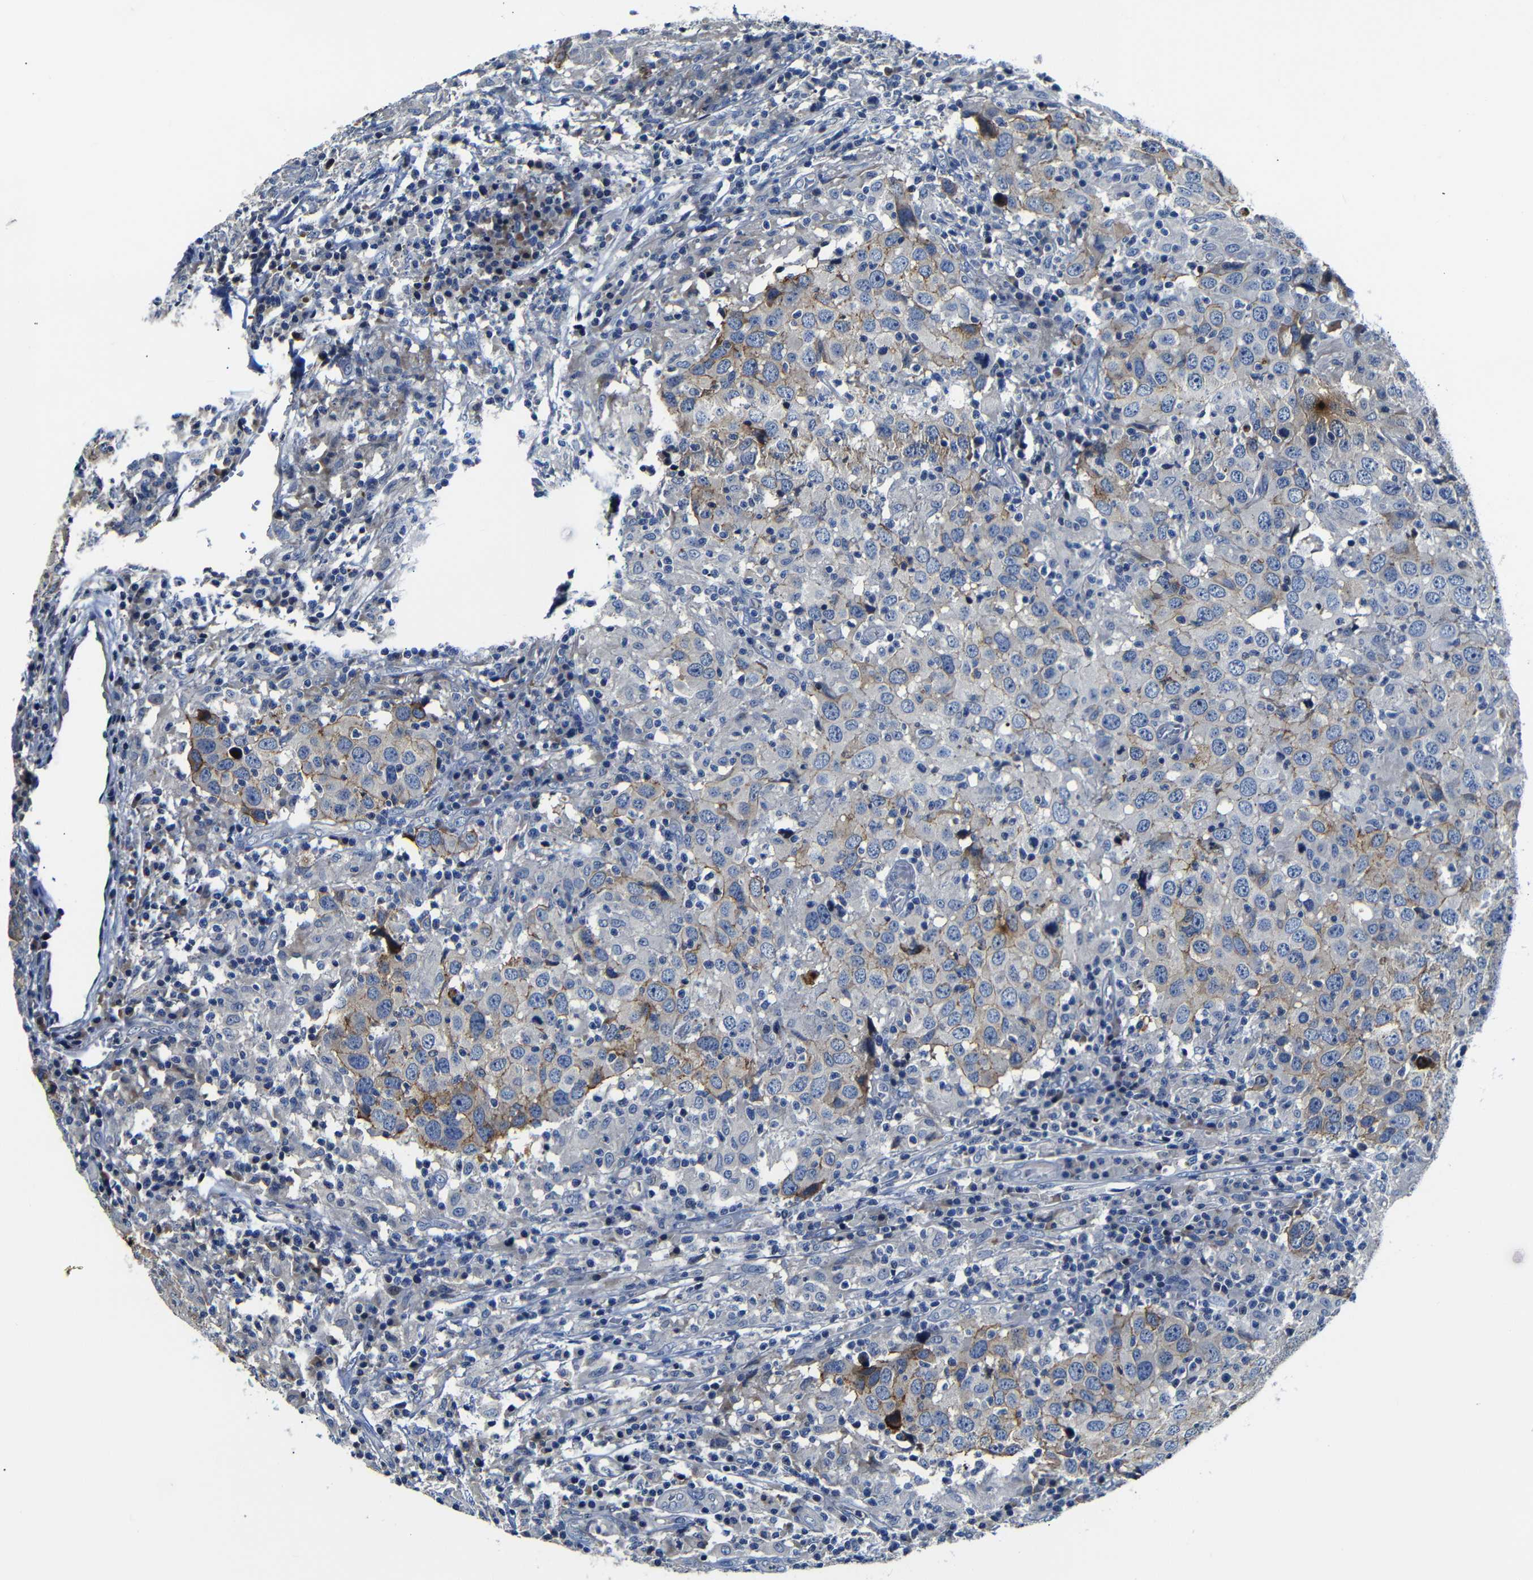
{"staining": {"intensity": "weak", "quantity": "25%-75%", "location": "cytoplasmic/membranous"}, "tissue": "head and neck cancer", "cell_type": "Tumor cells", "image_type": "cancer", "snomed": [{"axis": "morphology", "description": "Adenocarcinoma, NOS"}, {"axis": "topography", "description": "Salivary gland"}, {"axis": "topography", "description": "Head-Neck"}], "caption": "A brown stain highlights weak cytoplasmic/membranous positivity of a protein in human head and neck cancer tumor cells.", "gene": "AFDN", "patient": {"sex": "female", "age": 65}}